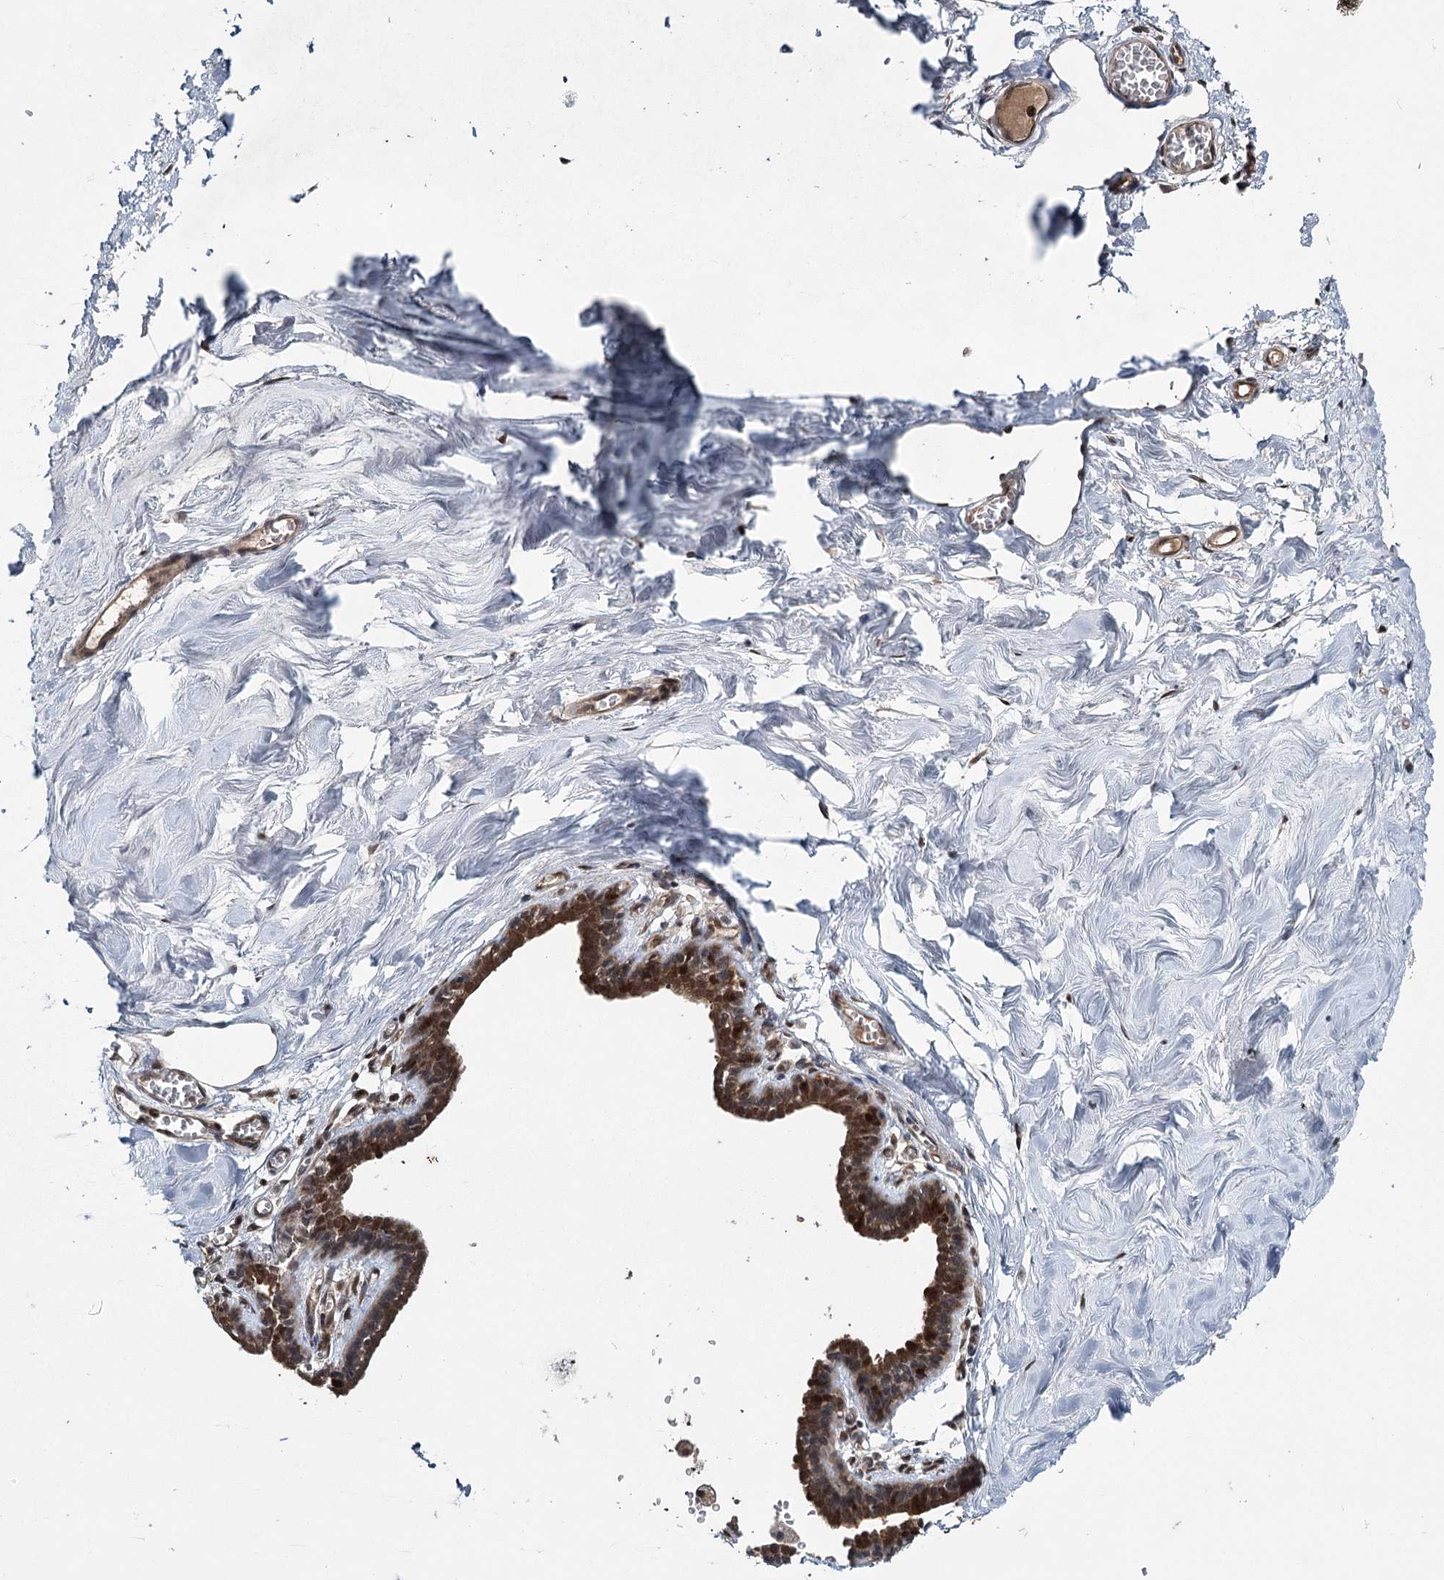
{"staining": {"intensity": "moderate", "quantity": ">75%", "location": "nuclear"}, "tissue": "breast", "cell_type": "Adipocytes", "image_type": "normal", "snomed": [{"axis": "morphology", "description": "Normal tissue, NOS"}, {"axis": "topography", "description": "Breast"}], "caption": "A brown stain labels moderate nuclear expression of a protein in adipocytes of benign breast.", "gene": "MYG1", "patient": {"sex": "female", "age": 27}}